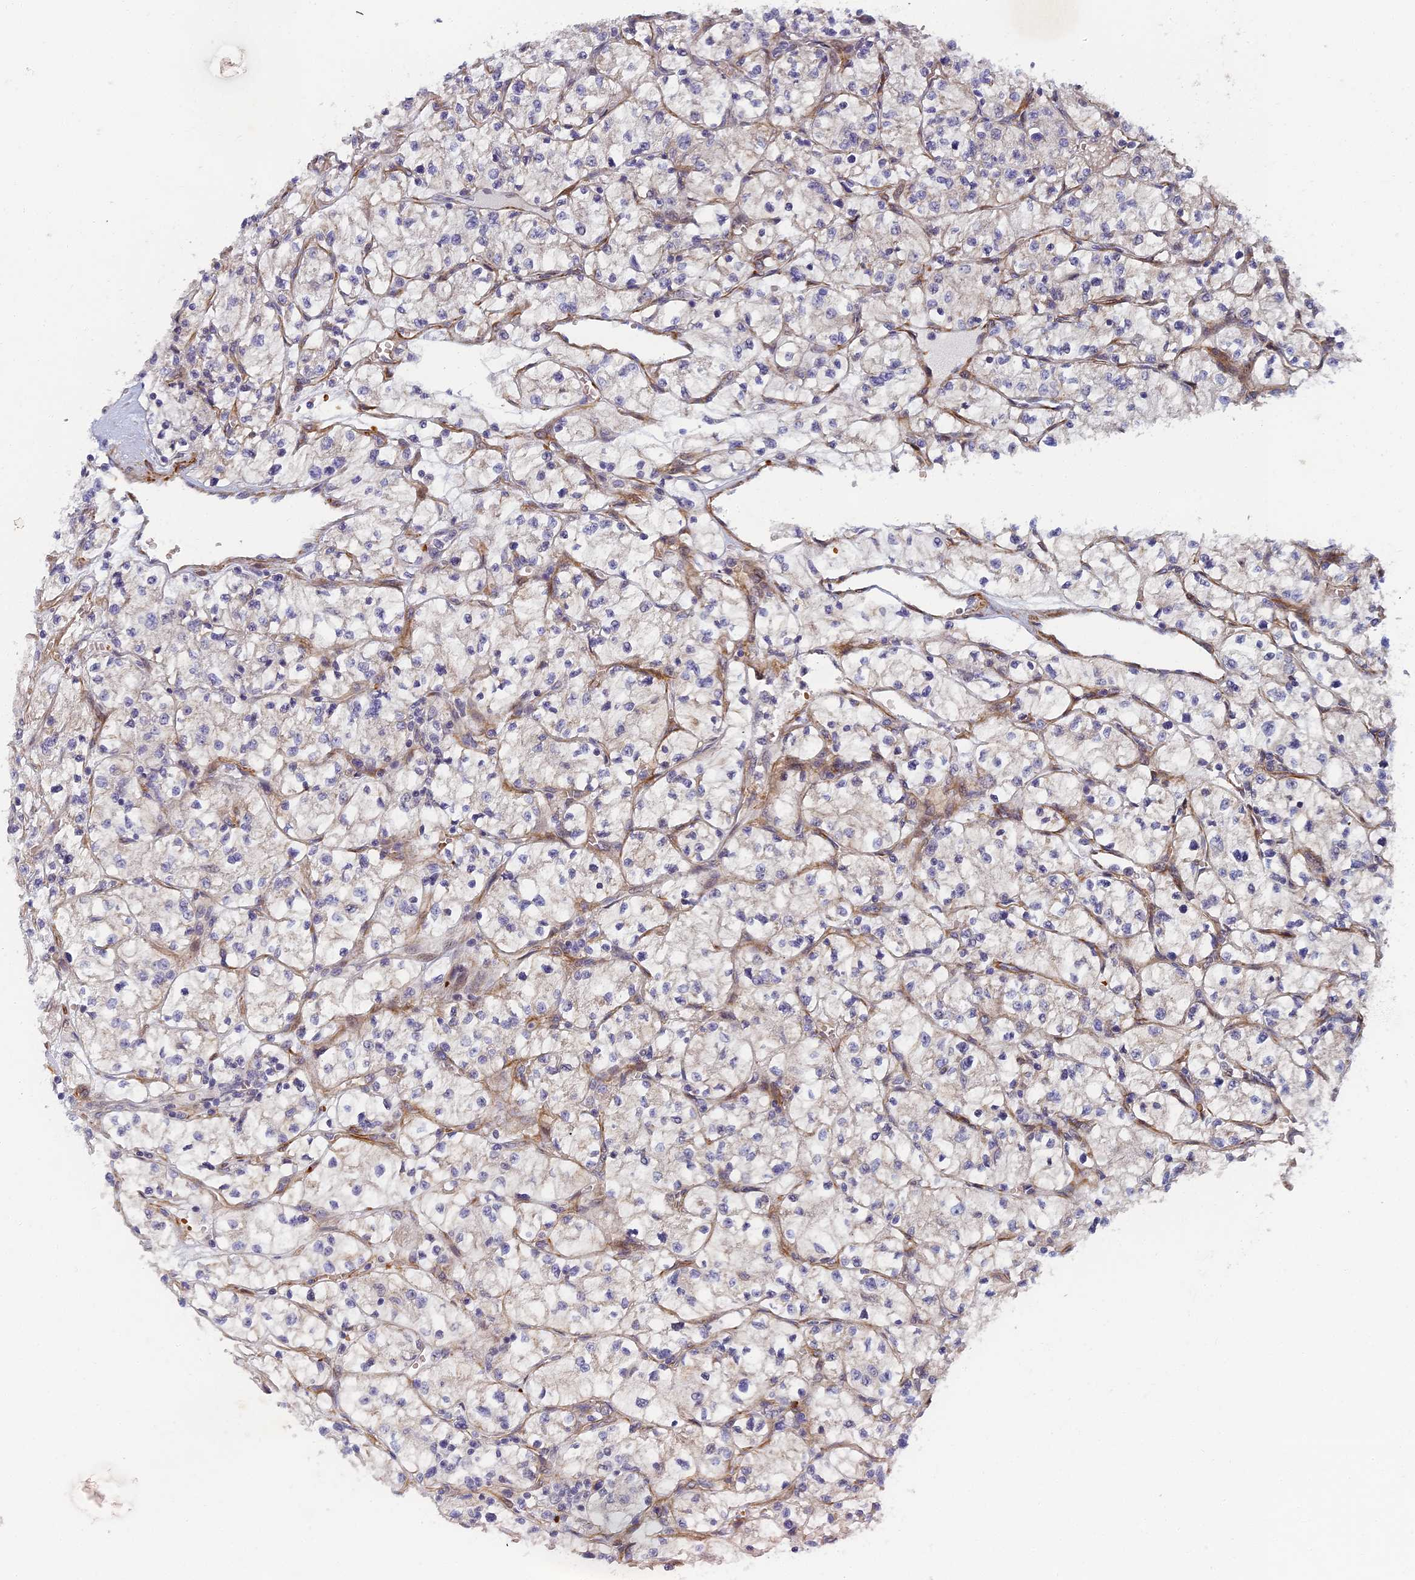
{"staining": {"intensity": "negative", "quantity": "none", "location": "none"}, "tissue": "renal cancer", "cell_type": "Tumor cells", "image_type": "cancer", "snomed": [{"axis": "morphology", "description": "Adenocarcinoma, NOS"}, {"axis": "topography", "description": "Kidney"}], "caption": "This image is of renal cancer (adenocarcinoma) stained with immunohistochemistry (IHC) to label a protein in brown with the nuclei are counter-stained blue. There is no expression in tumor cells. (DAB IHC with hematoxylin counter stain).", "gene": "ABCB10", "patient": {"sex": "female", "age": 64}}